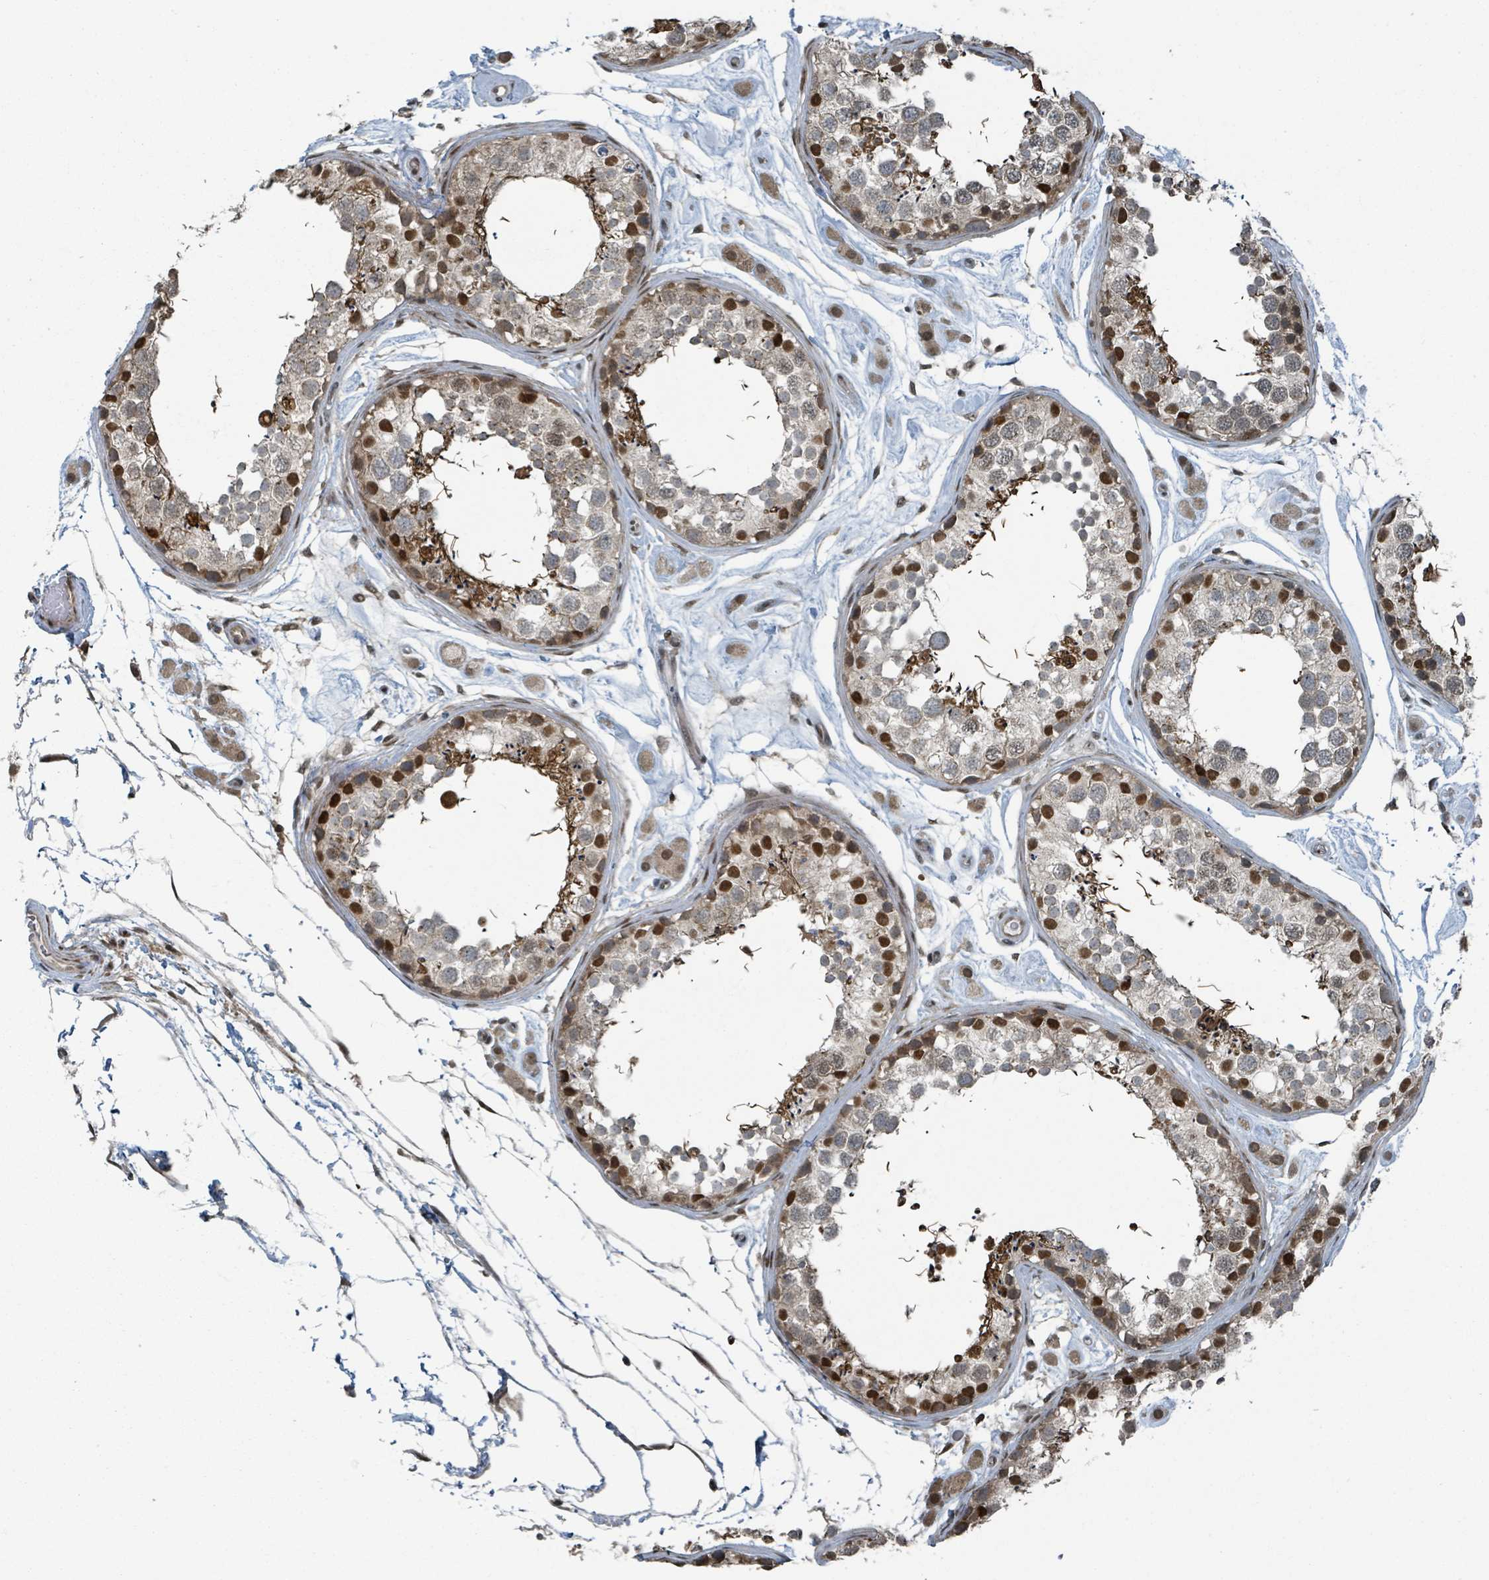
{"staining": {"intensity": "strong", "quantity": "25%-75%", "location": "cytoplasmic/membranous,nuclear"}, "tissue": "testis", "cell_type": "Cells in seminiferous ducts", "image_type": "normal", "snomed": [{"axis": "morphology", "description": "Normal tissue, NOS"}, {"axis": "topography", "description": "Testis"}], "caption": "Immunohistochemistry staining of normal testis, which shows high levels of strong cytoplasmic/membranous,nuclear expression in about 25%-75% of cells in seminiferous ducts indicating strong cytoplasmic/membranous,nuclear protein positivity. The staining was performed using DAB (brown) for protein detection and nuclei were counterstained in hematoxylin (blue).", "gene": "PHIP", "patient": {"sex": "male", "age": 25}}